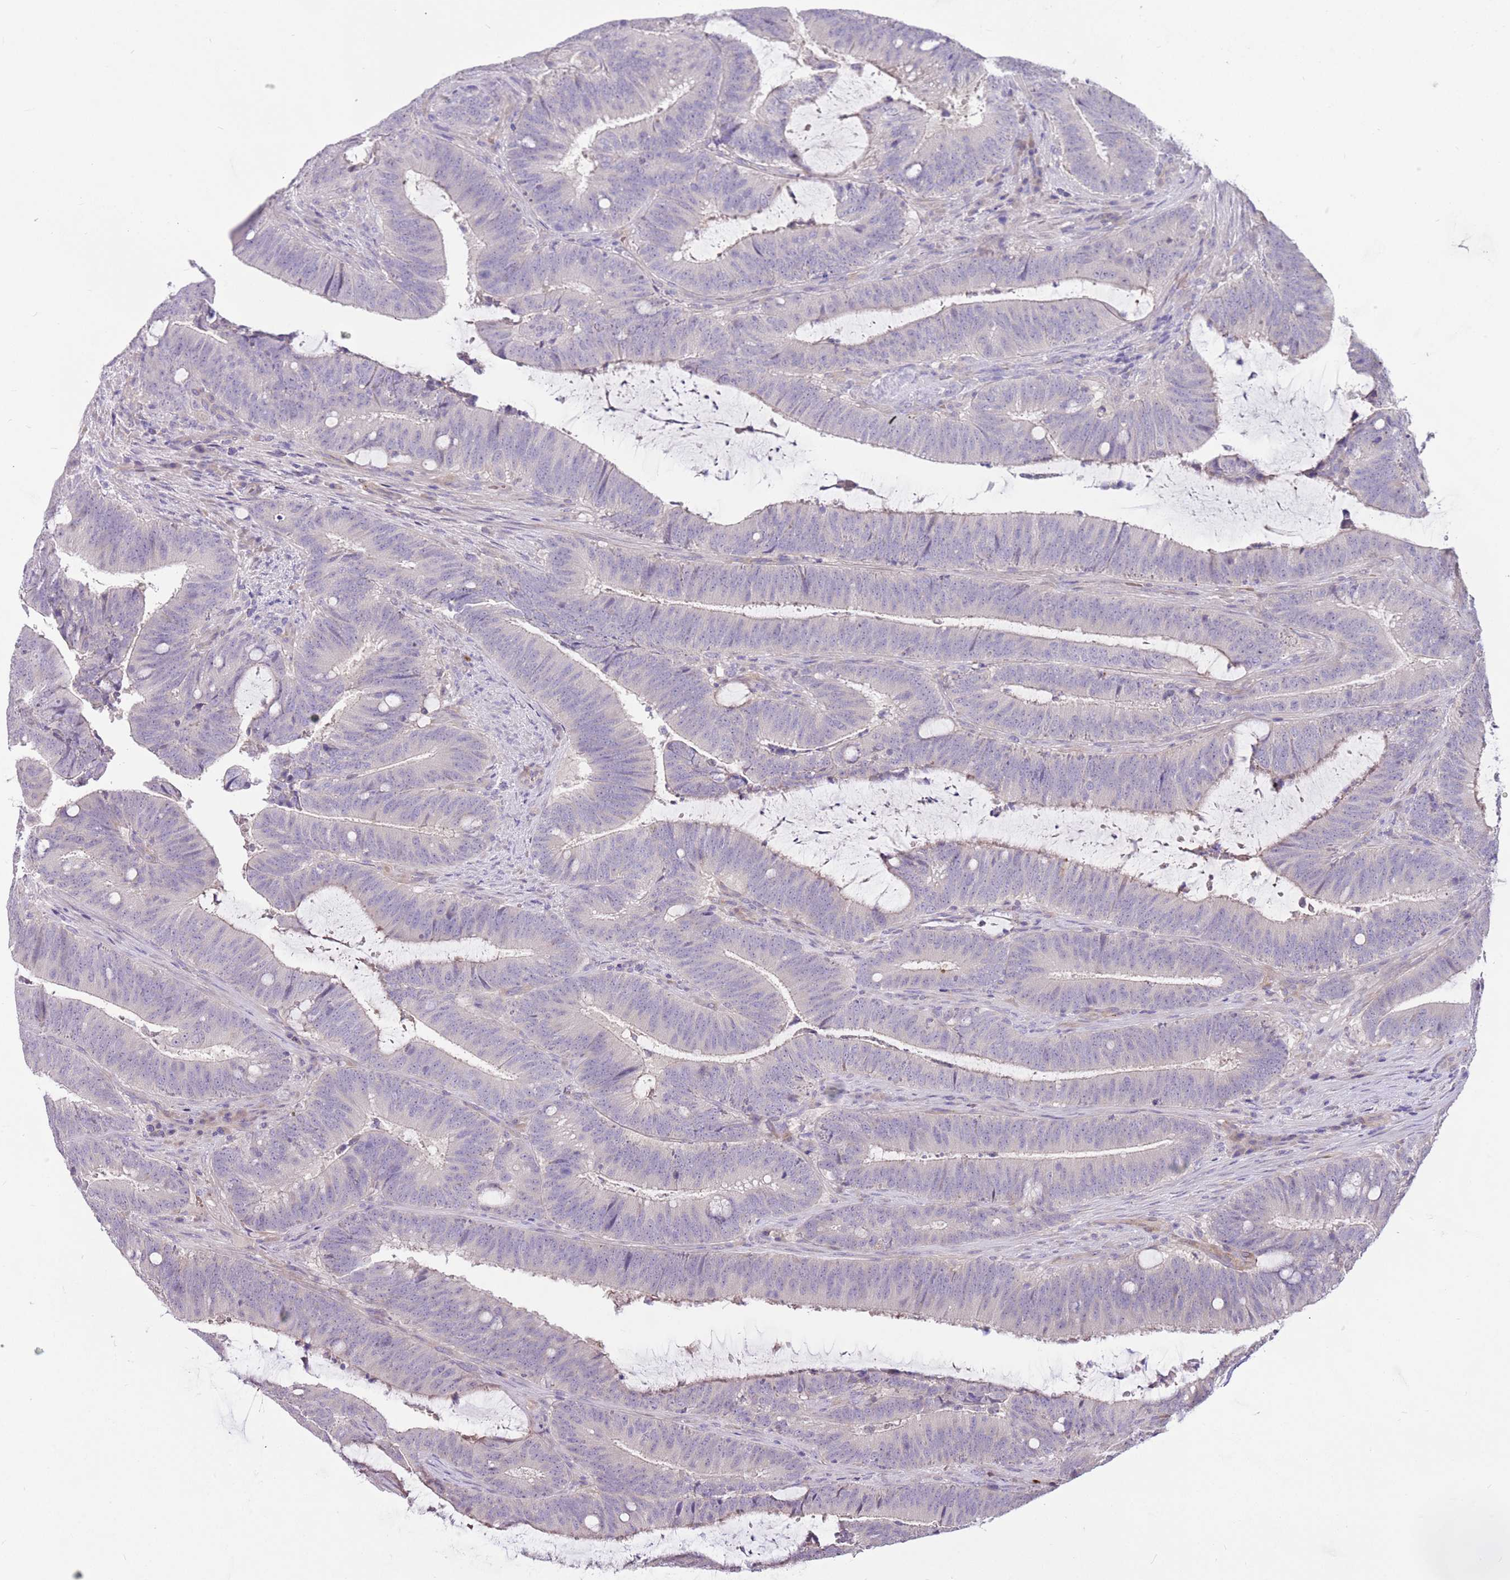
{"staining": {"intensity": "negative", "quantity": "none", "location": "none"}, "tissue": "colorectal cancer", "cell_type": "Tumor cells", "image_type": "cancer", "snomed": [{"axis": "morphology", "description": "Adenocarcinoma, NOS"}, {"axis": "topography", "description": "Colon"}], "caption": "Tumor cells are negative for protein expression in human colorectal cancer.", "gene": "RFK", "patient": {"sex": "female", "age": 43}}